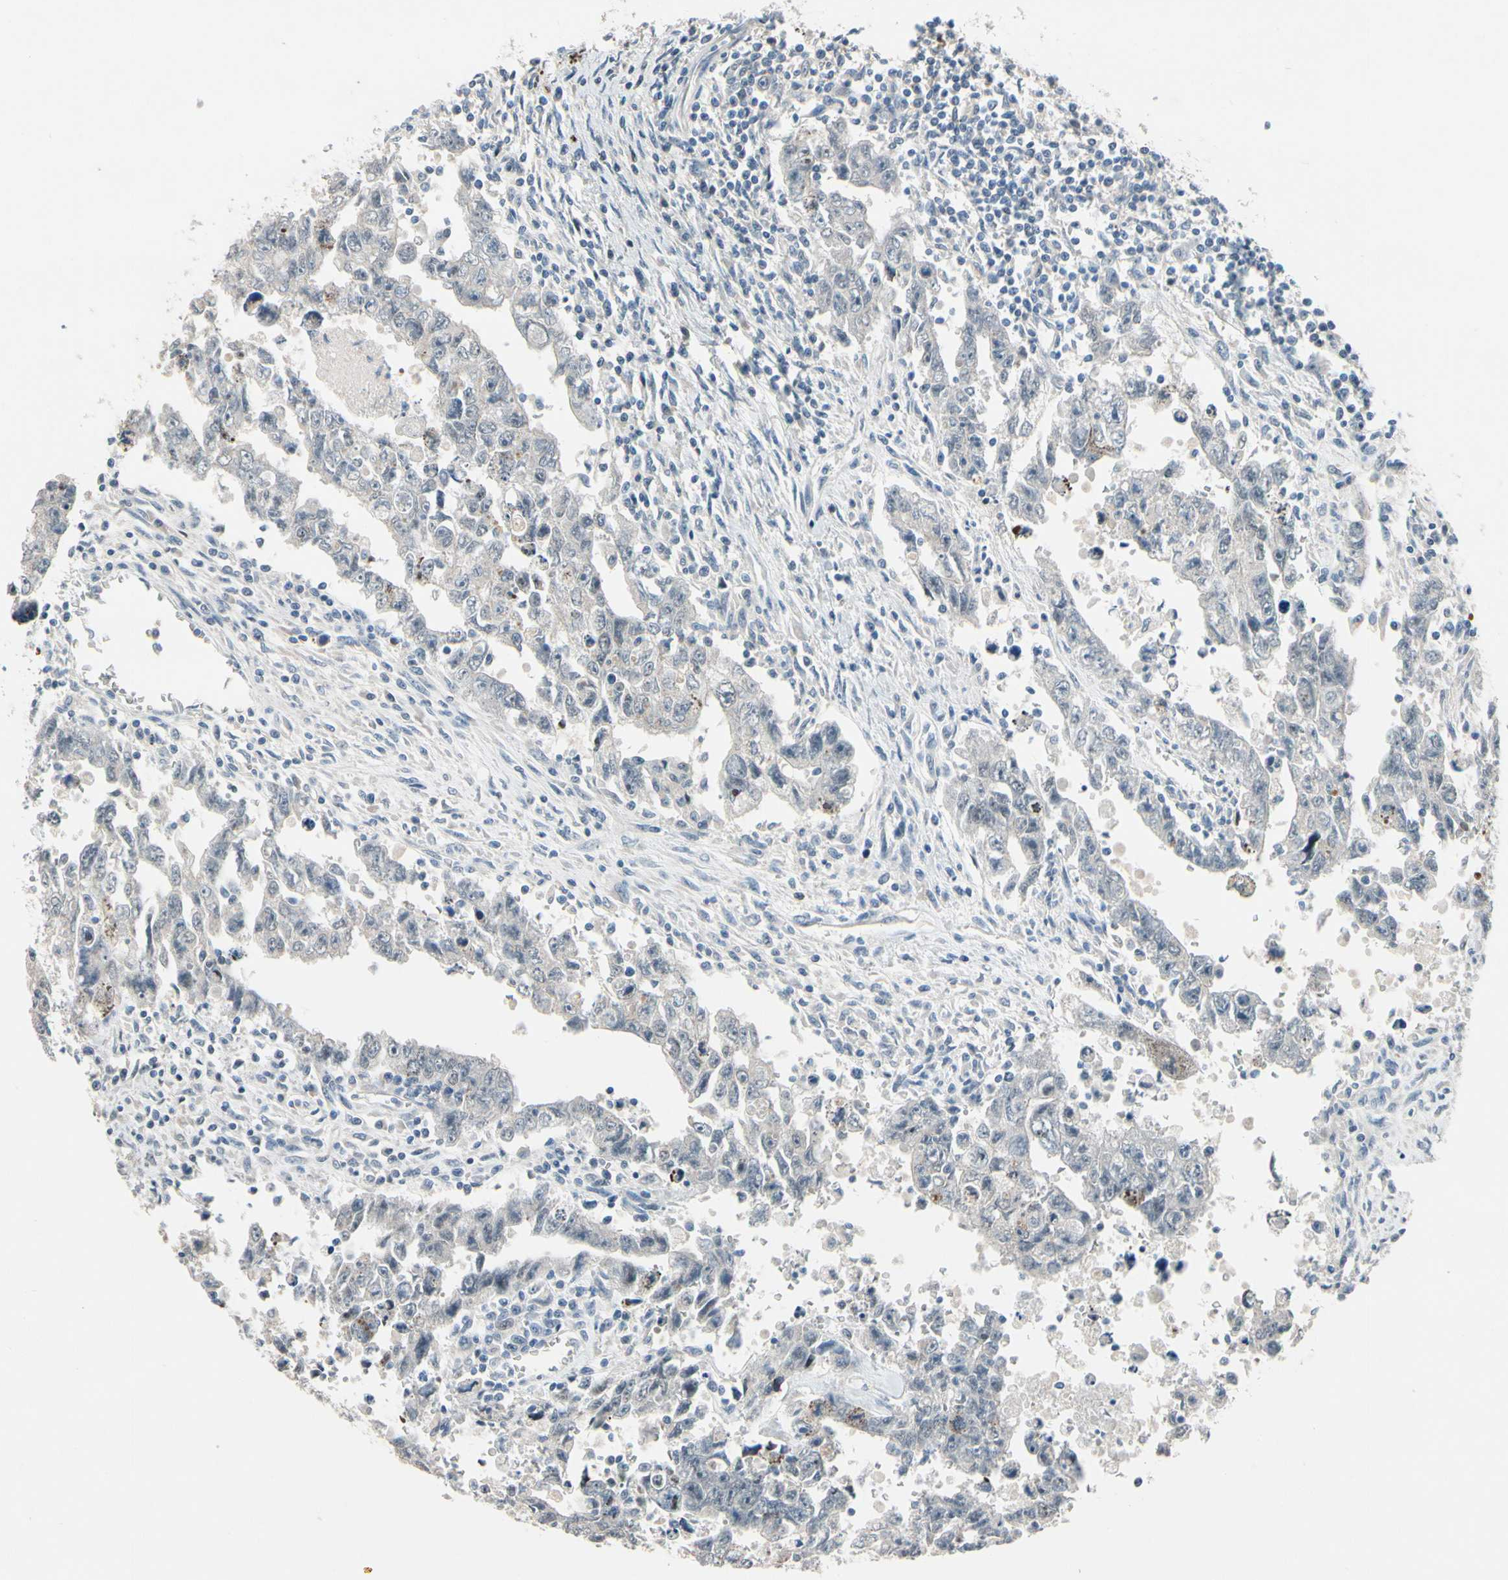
{"staining": {"intensity": "negative", "quantity": "none", "location": "none"}, "tissue": "testis cancer", "cell_type": "Tumor cells", "image_type": "cancer", "snomed": [{"axis": "morphology", "description": "Carcinoma, Embryonal, NOS"}, {"axis": "topography", "description": "Testis"}], "caption": "Immunohistochemical staining of testis cancer (embryonal carcinoma) displays no significant expression in tumor cells.", "gene": "SLC27A6", "patient": {"sex": "male", "age": 28}}